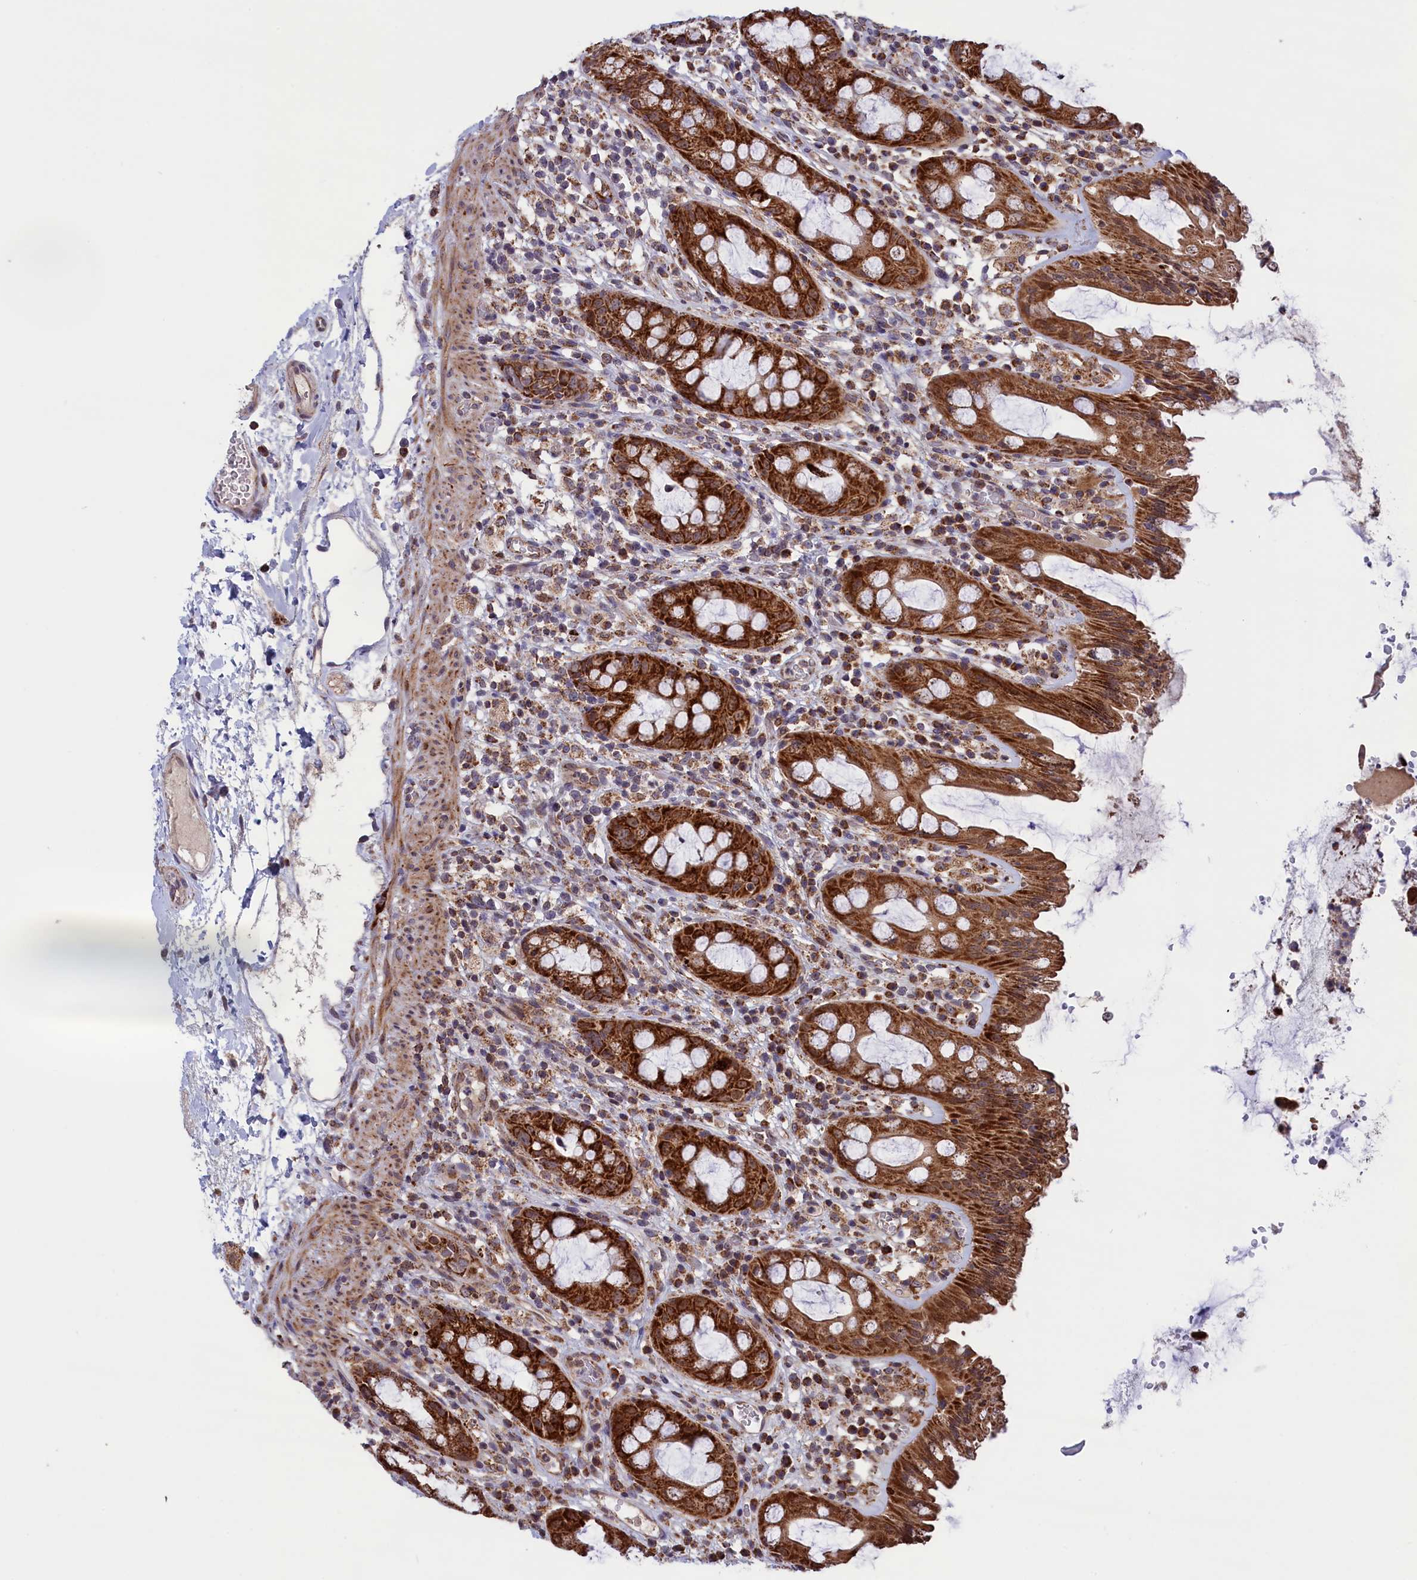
{"staining": {"intensity": "strong", "quantity": ">75%", "location": "cytoplasmic/membranous"}, "tissue": "rectum", "cell_type": "Glandular cells", "image_type": "normal", "snomed": [{"axis": "morphology", "description": "Normal tissue, NOS"}, {"axis": "topography", "description": "Rectum"}], "caption": "Rectum stained with DAB (3,3'-diaminobenzidine) IHC exhibits high levels of strong cytoplasmic/membranous expression in about >75% of glandular cells. Immunohistochemistry (ihc) stains the protein of interest in brown and the nuclei are stained blue.", "gene": "TIMM44", "patient": {"sex": "female", "age": 57}}